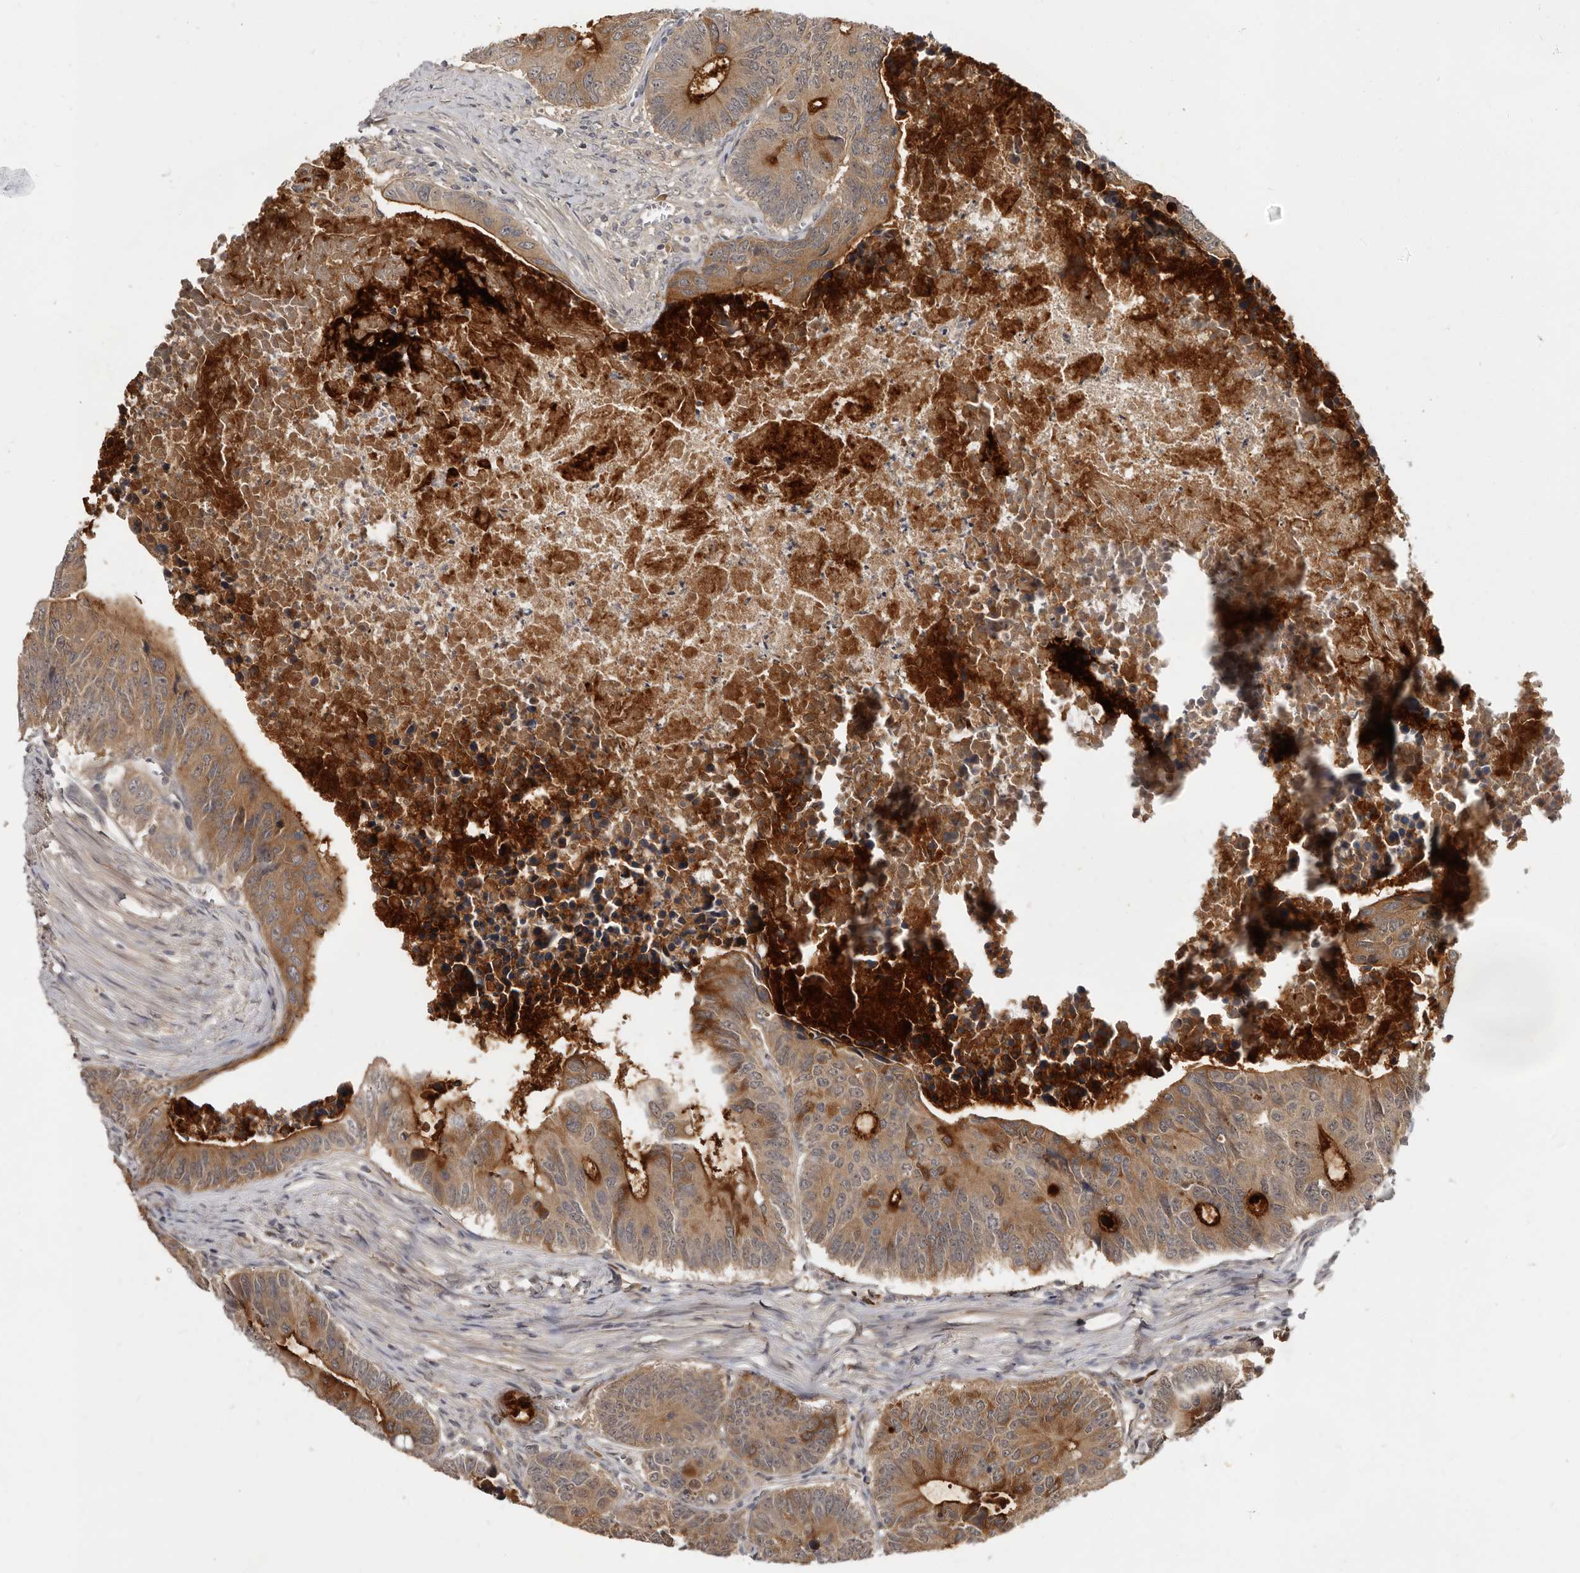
{"staining": {"intensity": "moderate", "quantity": ">75%", "location": "cytoplasmic/membranous"}, "tissue": "colorectal cancer", "cell_type": "Tumor cells", "image_type": "cancer", "snomed": [{"axis": "morphology", "description": "Adenocarcinoma, NOS"}, {"axis": "topography", "description": "Colon"}], "caption": "This micrograph reveals immunohistochemistry (IHC) staining of human adenocarcinoma (colorectal), with medium moderate cytoplasmic/membranous staining in approximately >75% of tumor cells.", "gene": "INAVA", "patient": {"sex": "male", "age": 87}}